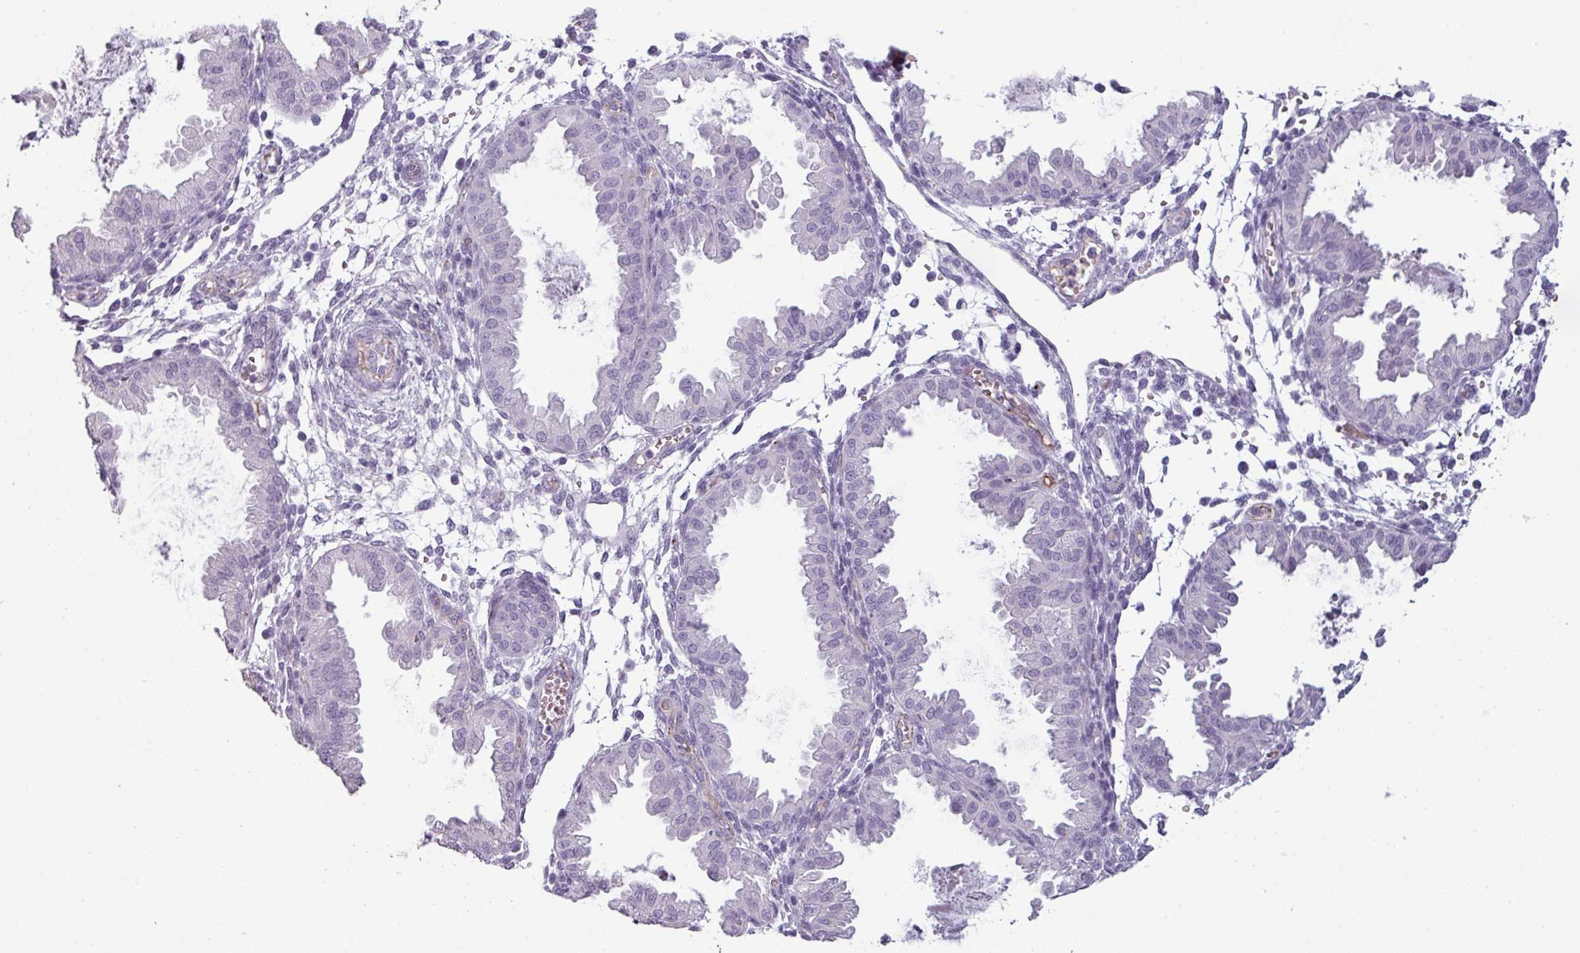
{"staining": {"intensity": "negative", "quantity": "none", "location": "none"}, "tissue": "endometrium", "cell_type": "Cells in endometrial stroma", "image_type": "normal", "snomed": [{"axis": "morphology", "description": "Normal tissue, NOS"}, {"axis": "topography", "description": "Endometrium"}], "caption": "Endometrium stained for a protein using immunohistochemistry (IHC) exhibits no staining cells in endometrial stroma.", "gene": "AREL1", "patient": {"sex": "female", "age": 33}}